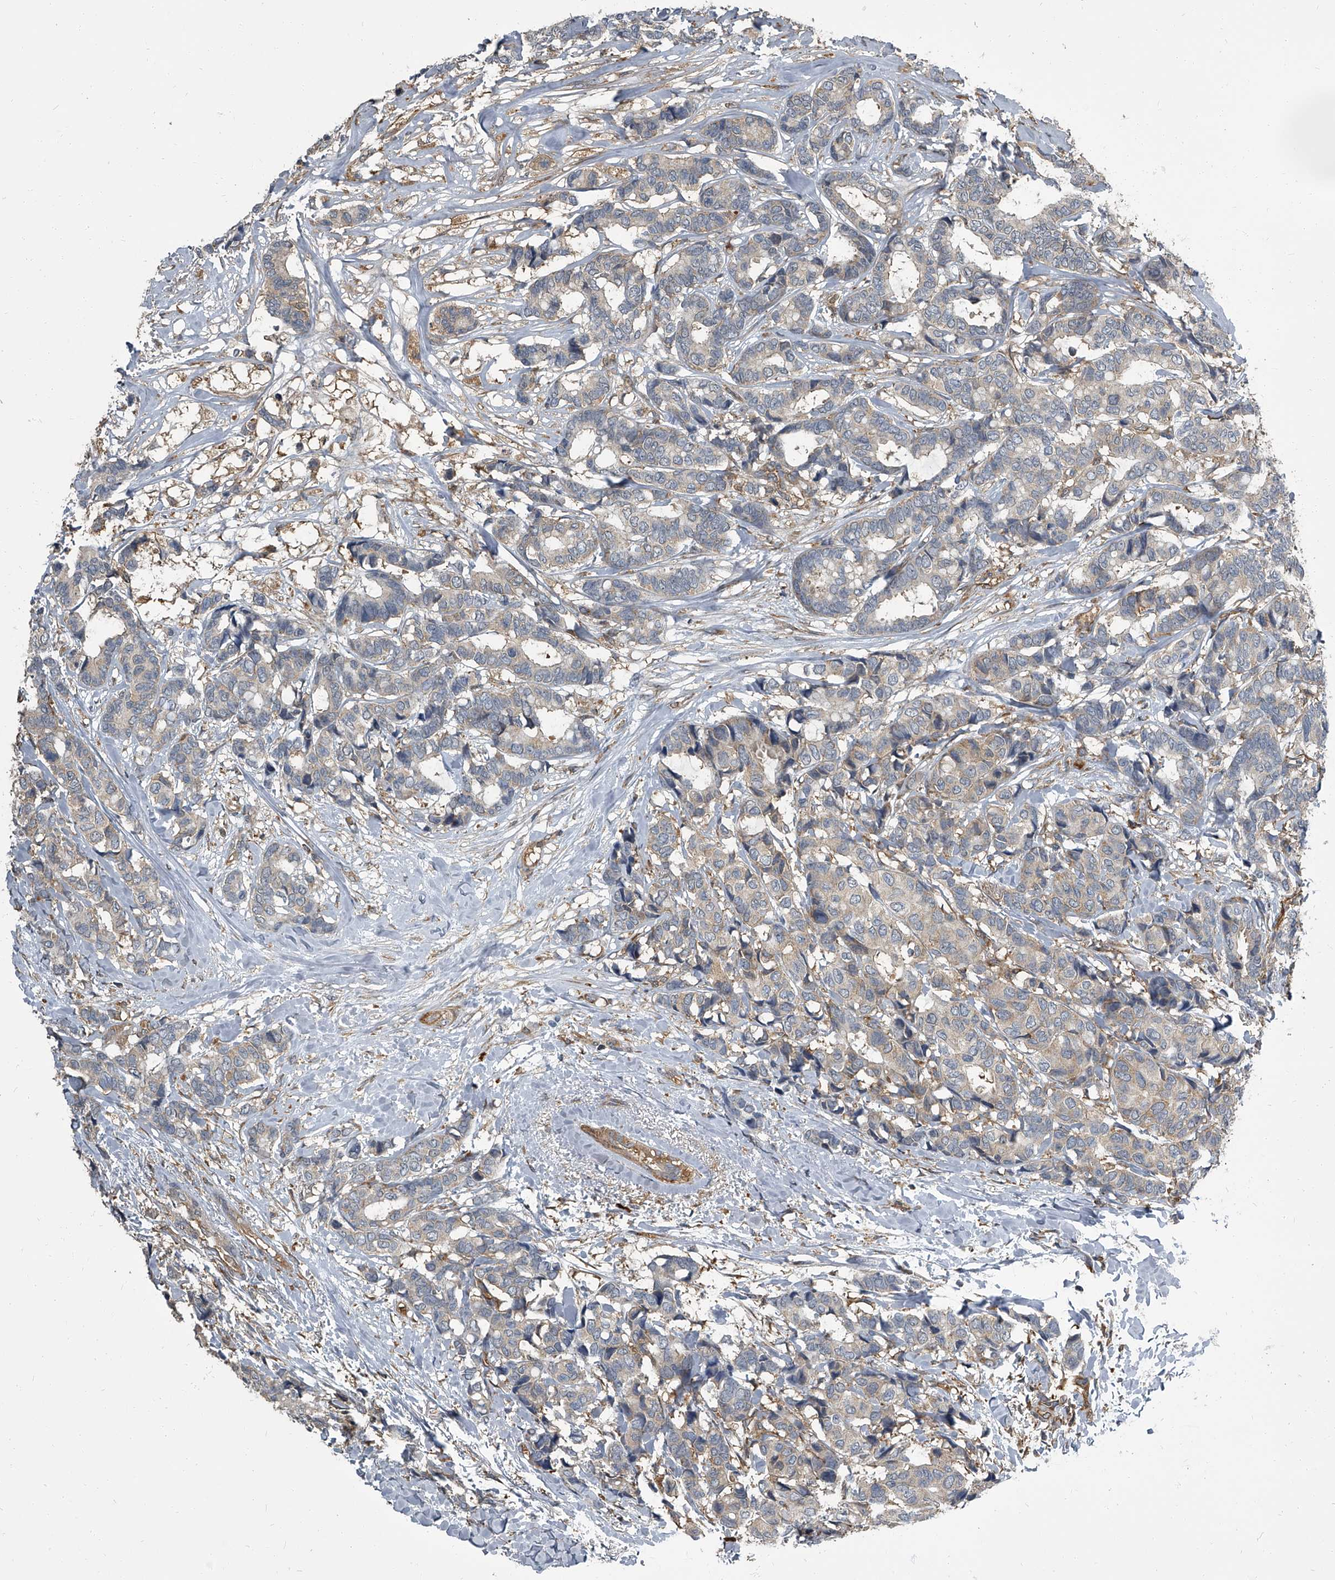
{"staining": {"intensity": "weak", "quantity": "<25%", "location": "cytoplasmic/membranous"}, "tissue": "breast cancer", "cell_type": "Tumor cells", "image_type": "cancer", "snomed": [{"axis": "morphology", "description": "Duct carcinoma"}, {"axis": "topography", "description": "Breast"}], "caption": "Tumor cells show no significant expression in intraductal carcinoma (breast).", "gene": "CDV3", "patient": {"sex": "female", "age": 87}}